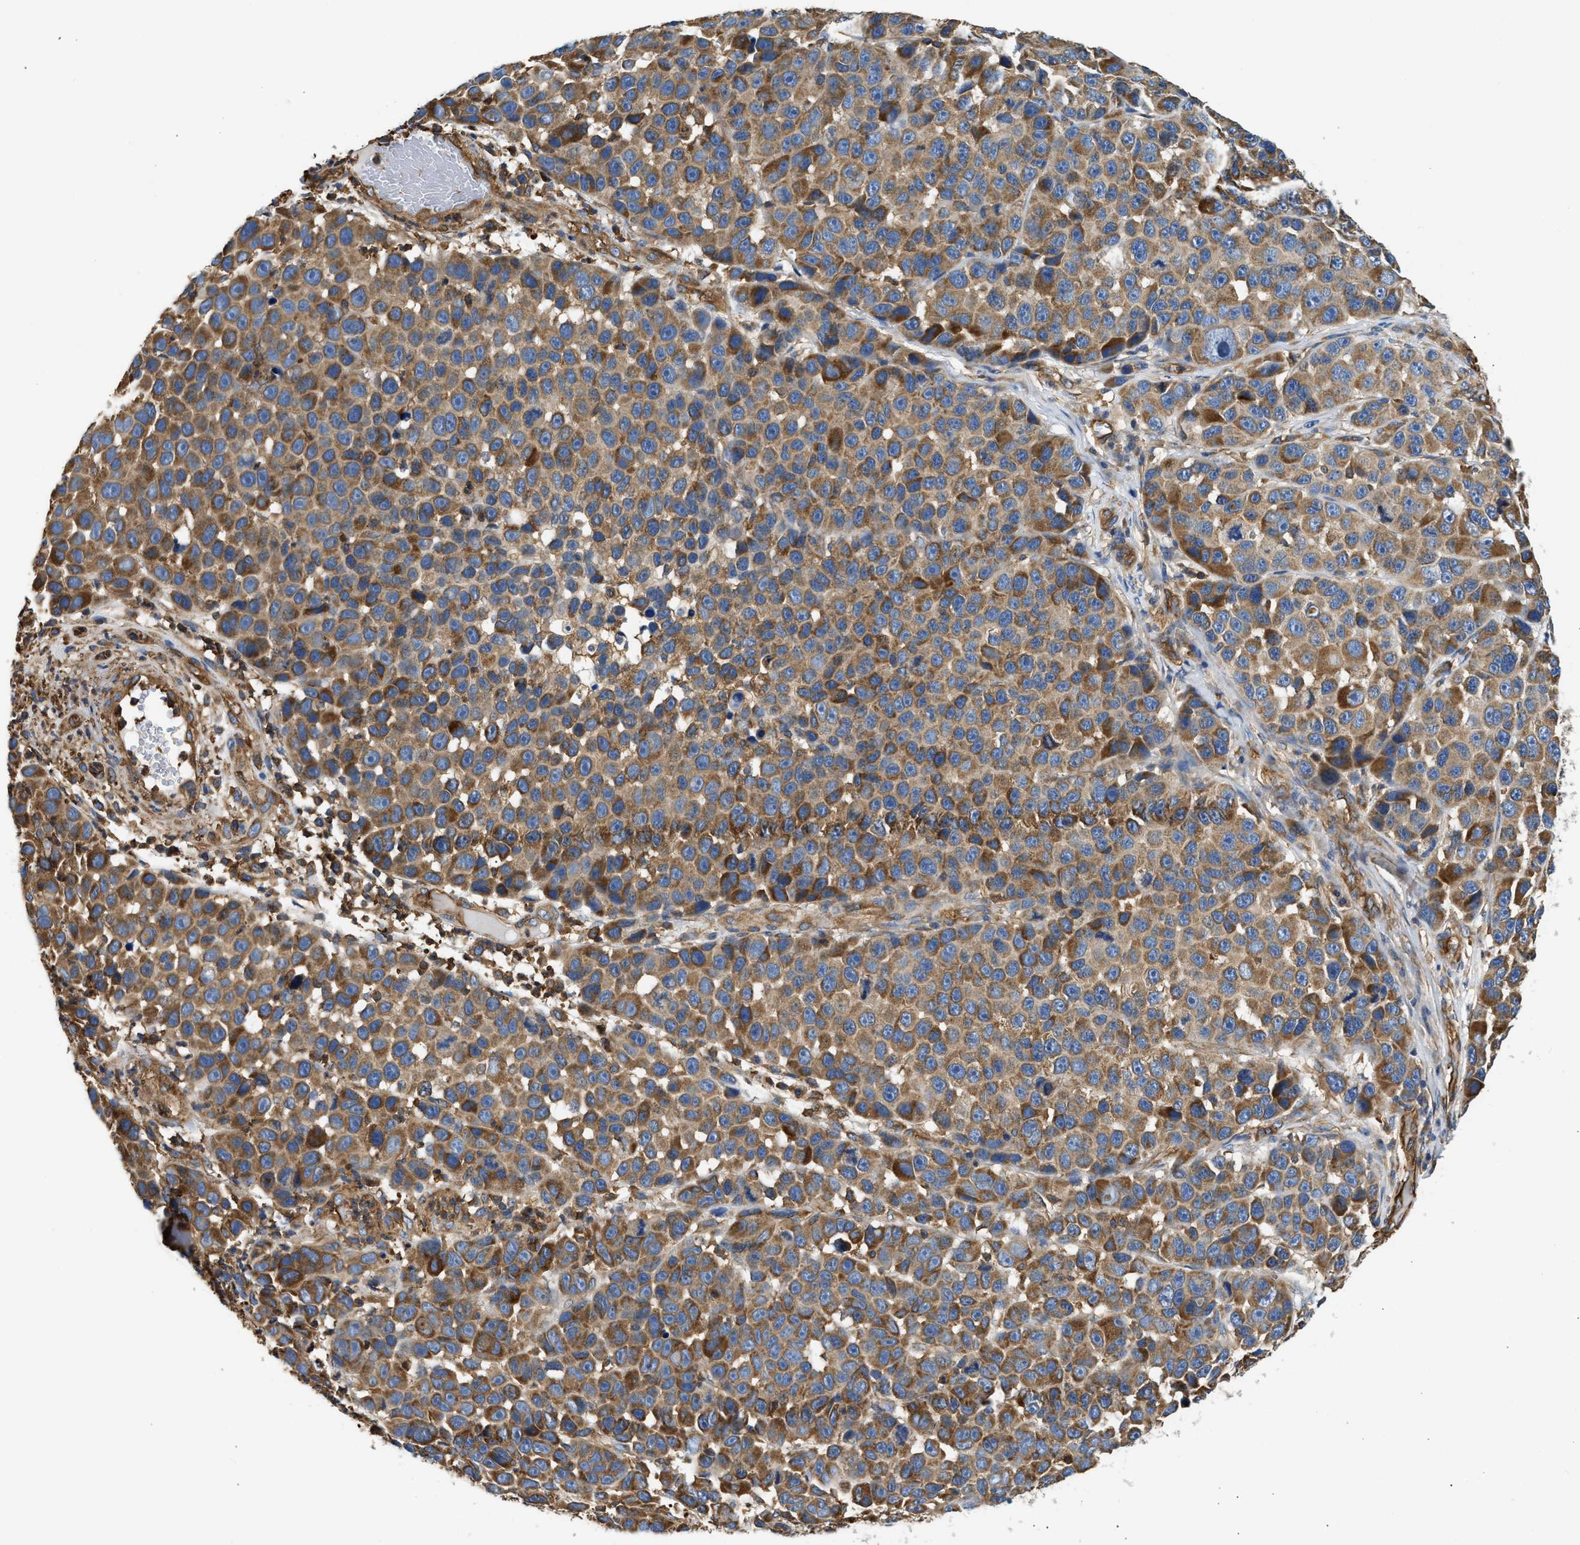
{"staining": {"intensity": "moderate", "quantity": ">75%", "location": "cytoplasmic/membranous"}, "tissue": "melanoma", "cell_type": "Tumor cells", "image_type": "cancer", "snomed": [{"axis": "morphology", "description": "Malignant melanoma, NOS"}, {"axis": "topography", "description": "Skin"}], "caption": "The photomicrograph displays staining of melanoma, revealing moderate cytoplasmic/membranous protein staining (brown color) within tumor cells.", "gene": "SAMD9L", "patient": {"sex": "male", "age": 53}}